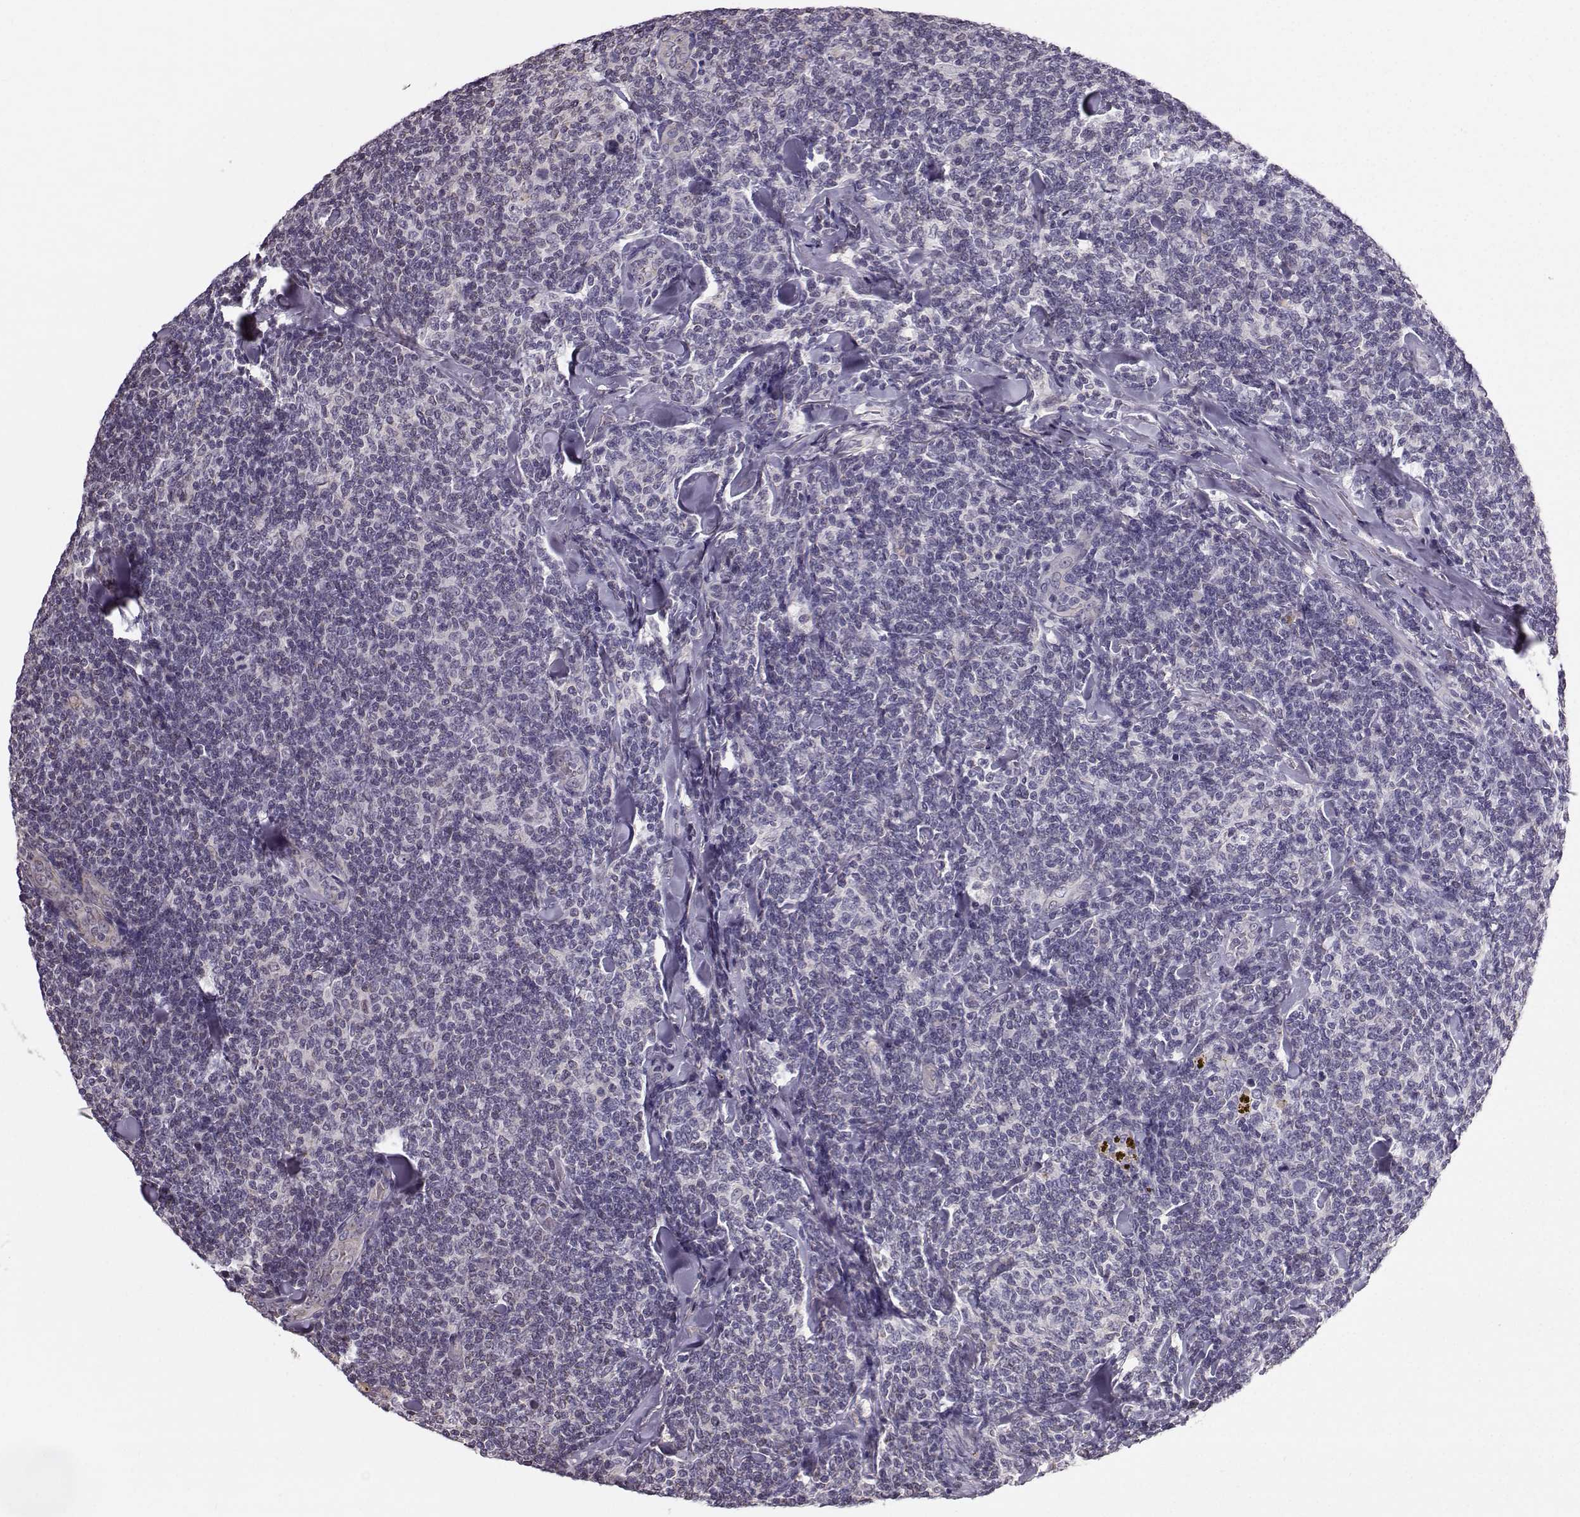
{"staining": {"intensity": "negative", "quantity": "none", "location": "none"}, "tissue": "lymphoma", "cell_type": "Tumor cells", "image_type": "cancer", "snomed": [{"axis": "morphology", "description": "Malignant lymphoma, non-Hodgkin's type, Low grade"}, {"axis": "topography", "description": "Lymph node"}], "caption": "High magnification brightfield microscopy of lymphoma stained with DAB (brown) and counterstained with hematoxylin (blue): tumor cells show no significant staining.", "gene": "TSPYL5", "patient": {"sex": "female", "age": 56}}